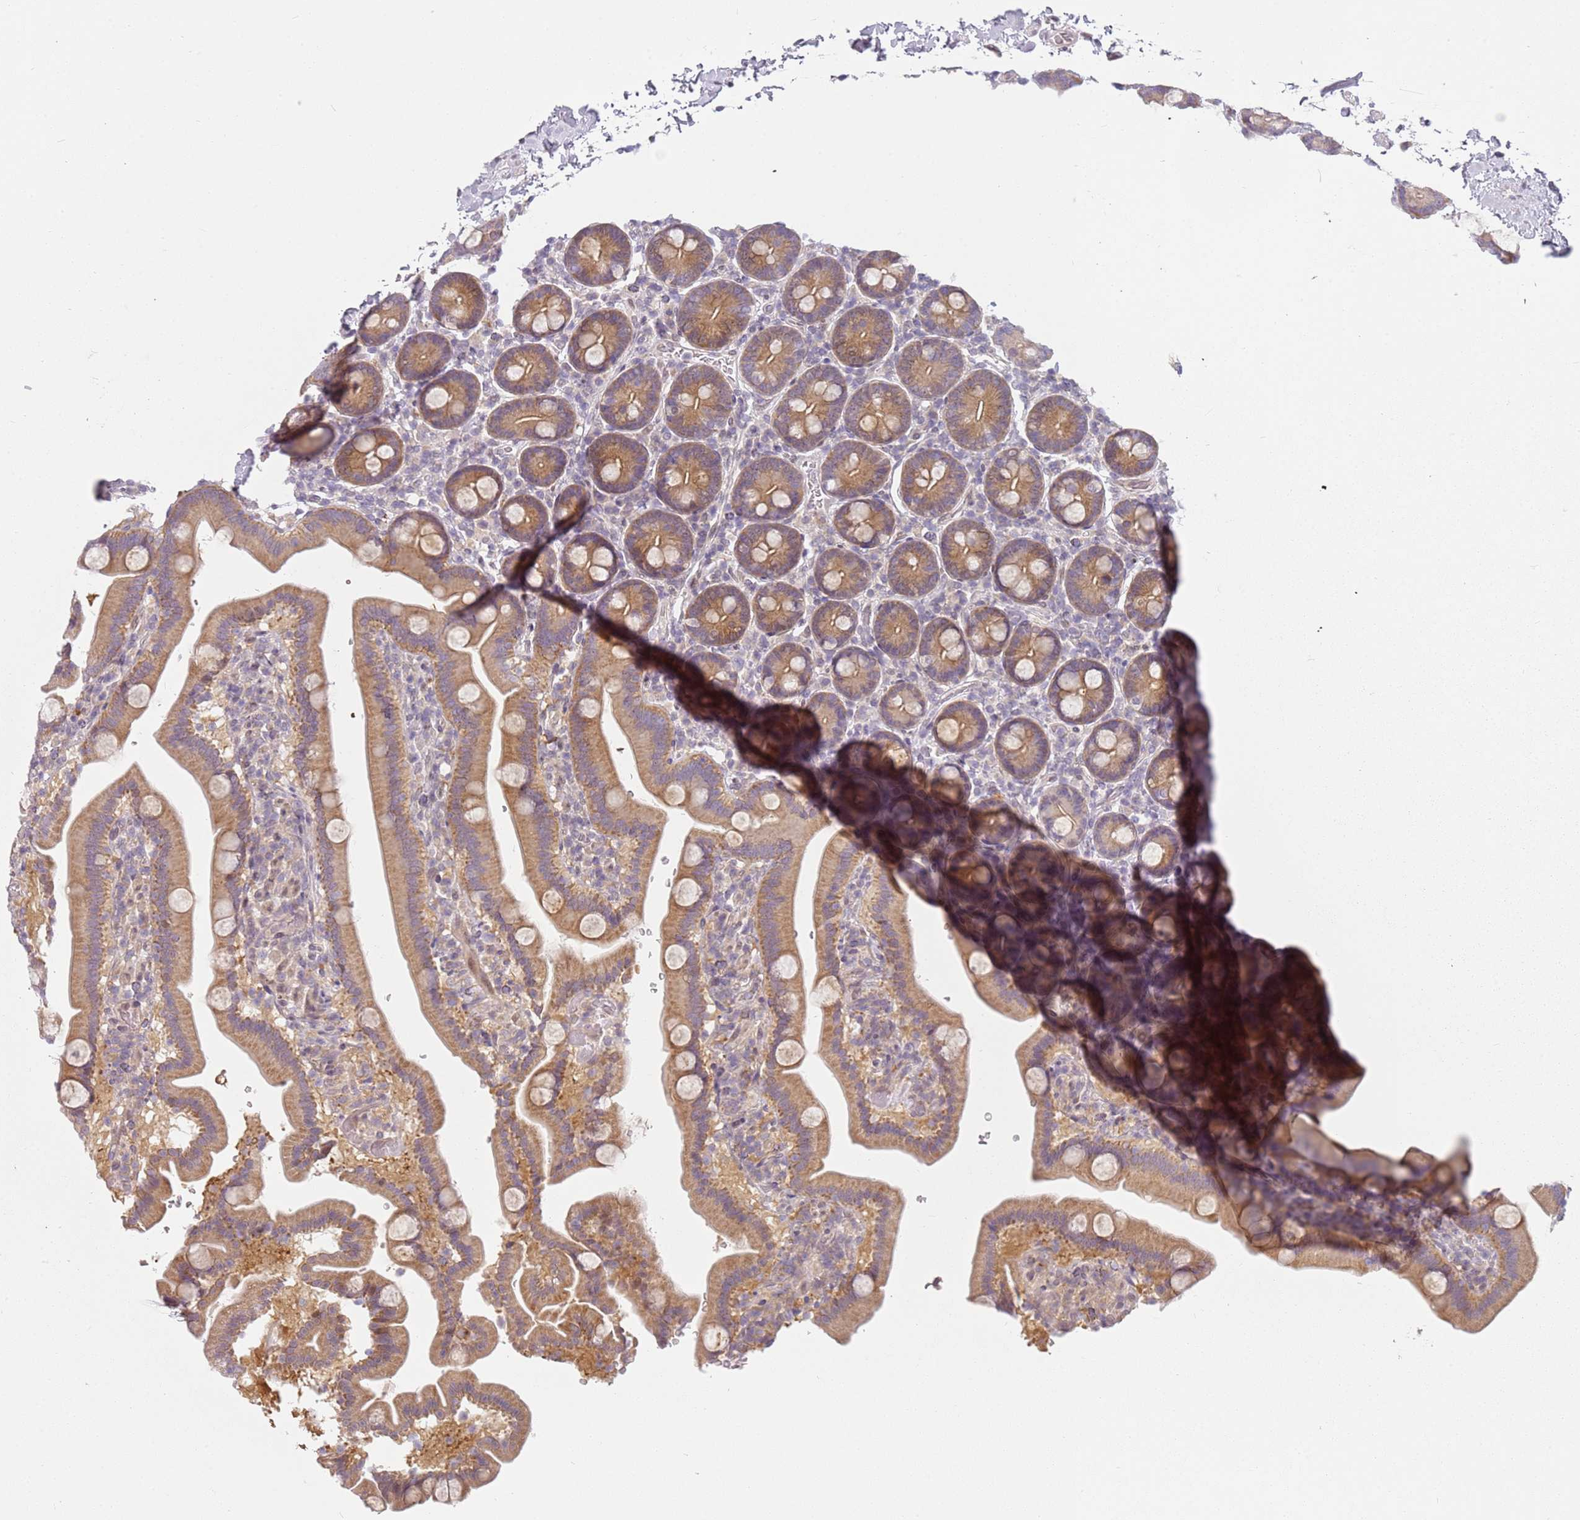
{"staining": {"intensity": "moderate", "quantity": ">75%", "location": "cytoplasmic/membranous"}, "tissue": "duodenum", "cell_type": "Glandular cells", "image_type": "normal", "snomed": [{"axis": "morphology", "description": "Normal tissue, NOS"}, {"axis": "topography", "description": "Duodenum"}], "caption": "Glandular cells exhibit moderate cytoplasmic/membranous expression in approximately >75% of cells in normal duodenum. (IHC, brightfield microscopy, high magnification).", "gene": "DEFB116", "patient": {"sex": "male", "age": 55}}